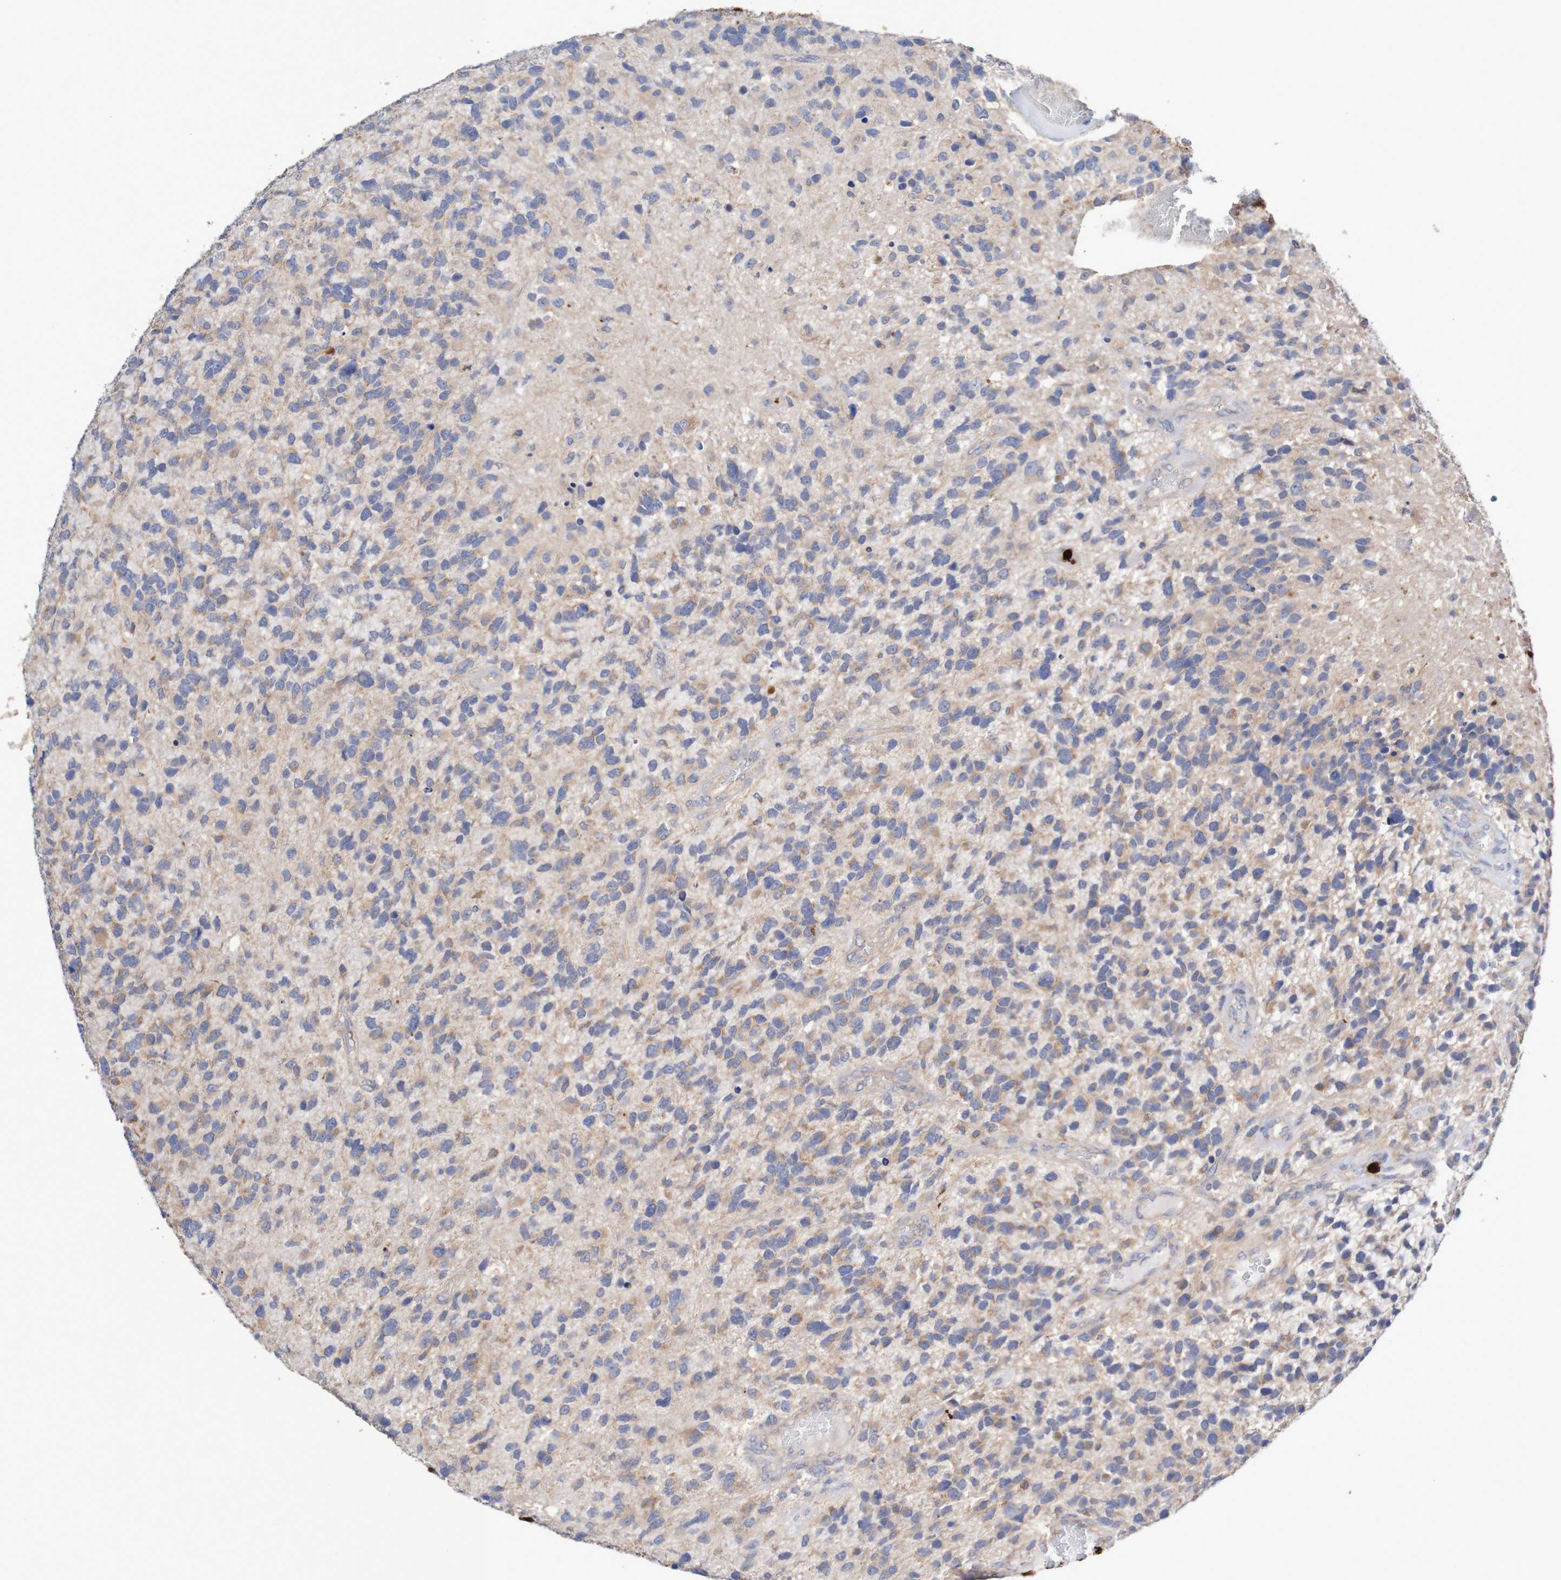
{"staining": {"intensity": "weak", "quantity": ">75%", "location": "cytoplasmic/membranous"}, "tissue": "glioma", "cell_type": "Tumor cells", "image_type": "cancer", "snomed": [{"axis": "morphology", "description": "Glioma, malignant, High grade"}, {"axis": "topography", "description": "Brain"}], "caption": "A high-resolution histopathology image shows immunohistochemistry staining of glioma, which demonstrates weak cytoplasmic/membranous expression in approximately >75% of tumor cells. The staining is performed using DAB brown chromogen to label protein expression. The nuclei are counter-stained blue using hematoxylin.", "gene": "PARP4", "patient": {"sex": "female", "age": 58}}